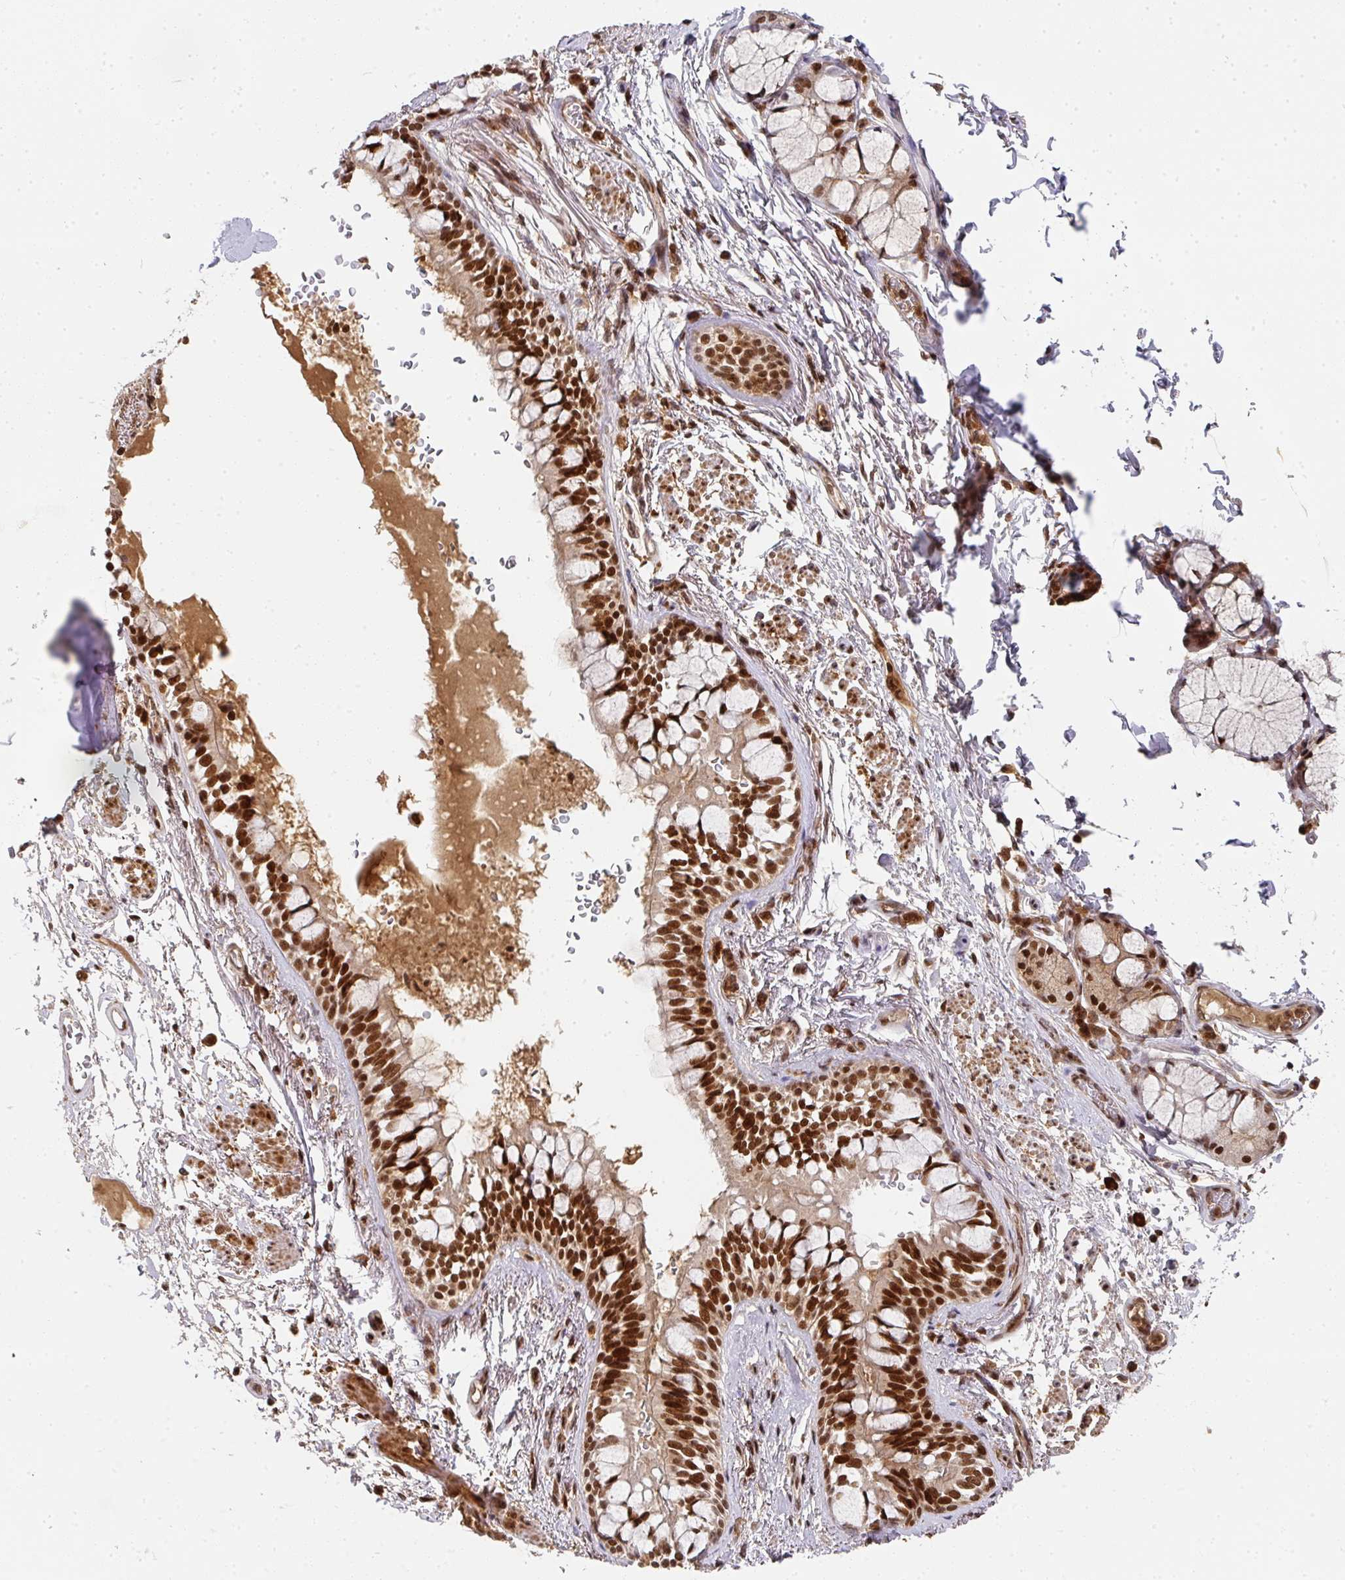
{"staining": {"intensity": "strong", "quantity": ">75%", "location": "nuclear"}, "tissue": "bronchus", "cell_type": "Respiratory epithelial cells", "image_type": "normal", "snomed": [{"axis": "morphology", "description": "Normal tissue, NOS"}, {"axis": "topography", "description": "Bronchus"}], "caption": "Immunohistochemistry (IHC) of normal bronchus displays high levels of strong nuclear staining in about >75% of respiratory epithelial cells. Using DAB (brown) and hematoxylin (blue) stains, captured at high magnification using brightfield microscopy.", "gene": "DIDO1", "patient": {"sex": "male", "age": 70}}